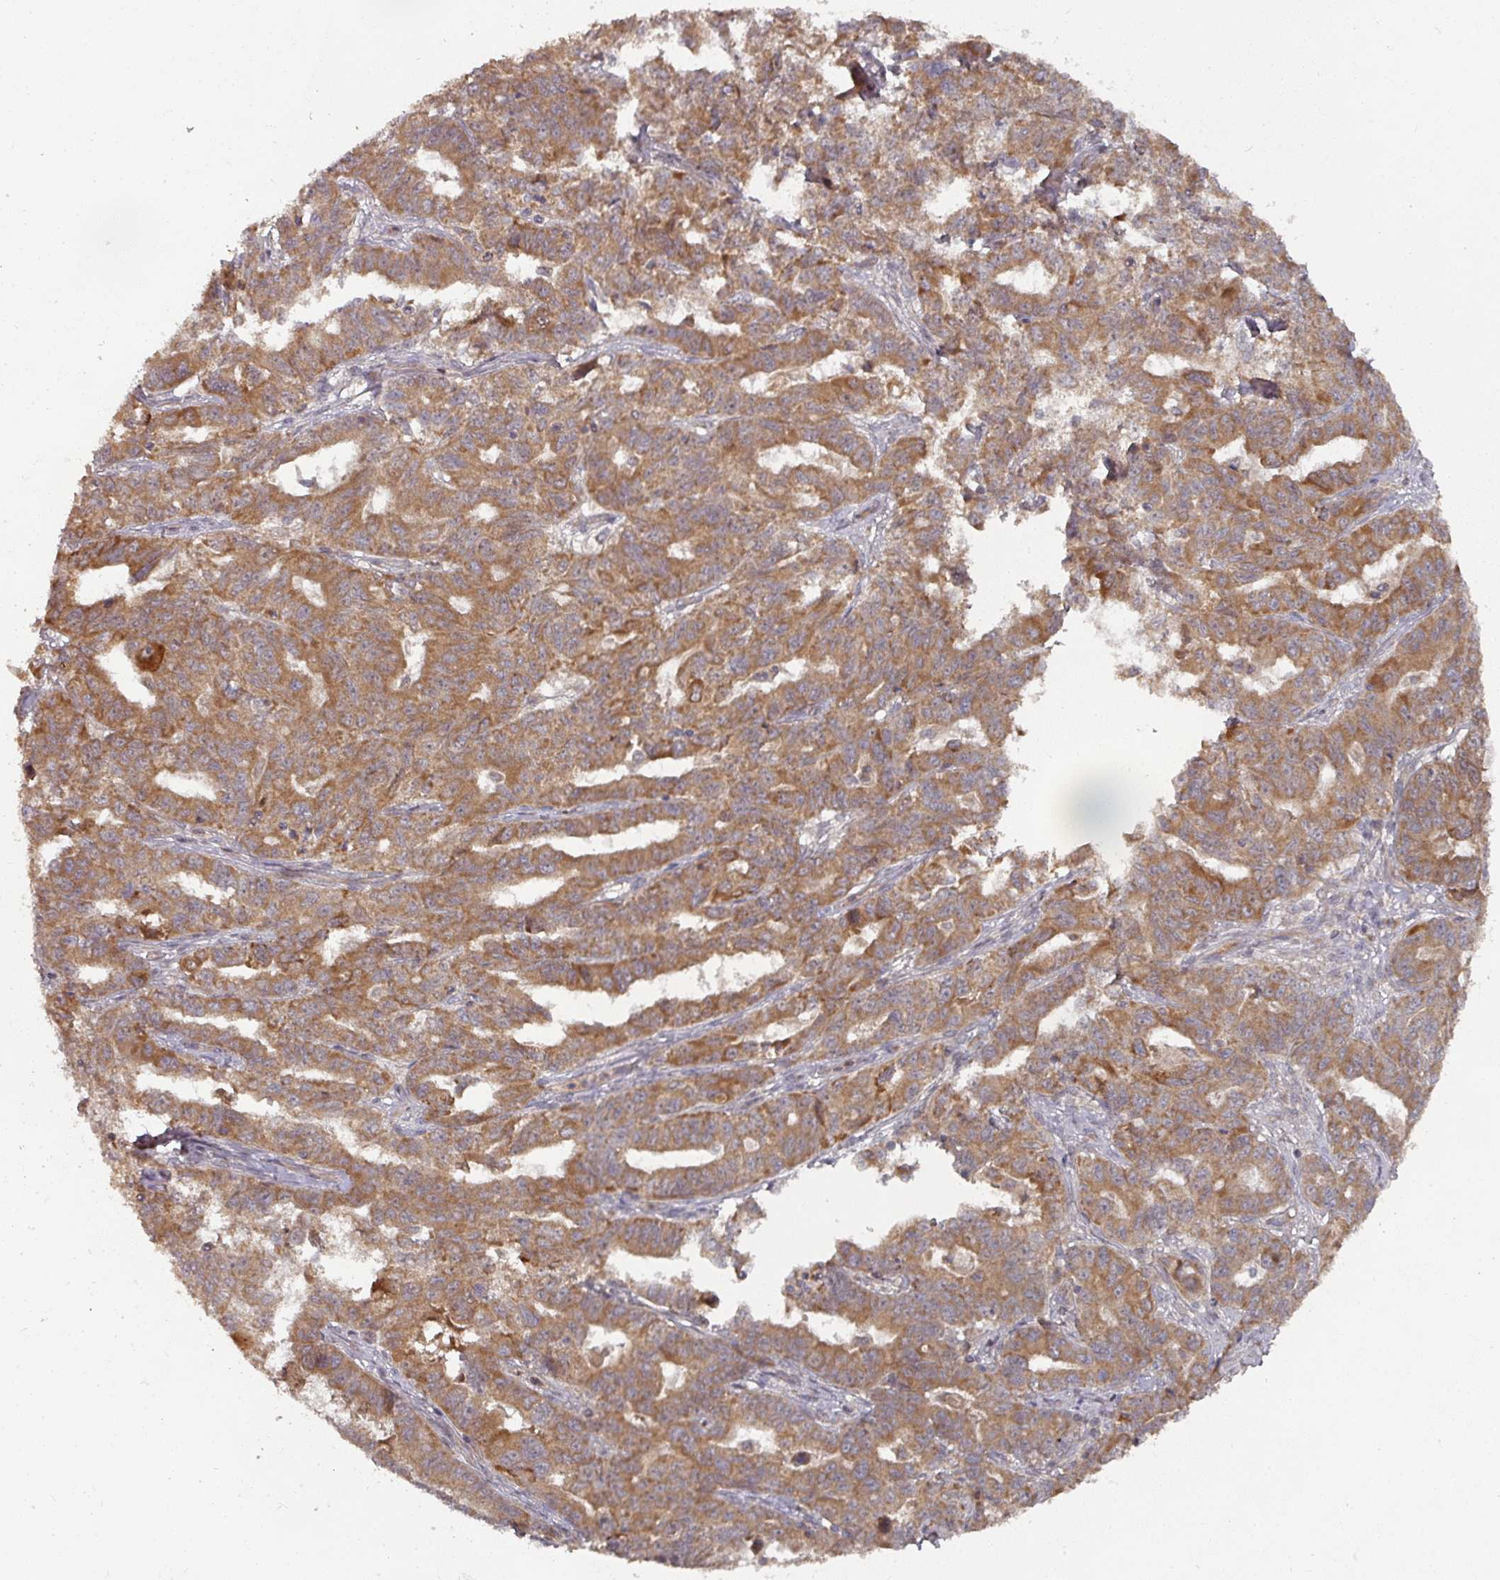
{"staining": {"intensity": "moderate", "quantity": ">75%", "location": "cytoplasmic/membranous"}, "tissue": "ovarian cancer", "cell_type": "Tumor cells", "image_type": "cancer", "snomed": [{"axis": "morphology", "description": "Adenocarcinoma, NOS"}, {"axis": "morphology", "description": "Carcinoma, endometroid"}, {"axis": "topography", "description": "Ovary"}], "caption": "A medium amount of moderate cytoplasmic/membranous expression is identified in approximately >75% of tumor cells in ovarian endometroid carcinoma tissue. (DAB IHC, brown staining for protein, blue staining for nuclei).", "gene": "DNAJC7", "patient": {"sex": "female", "age": 72}}